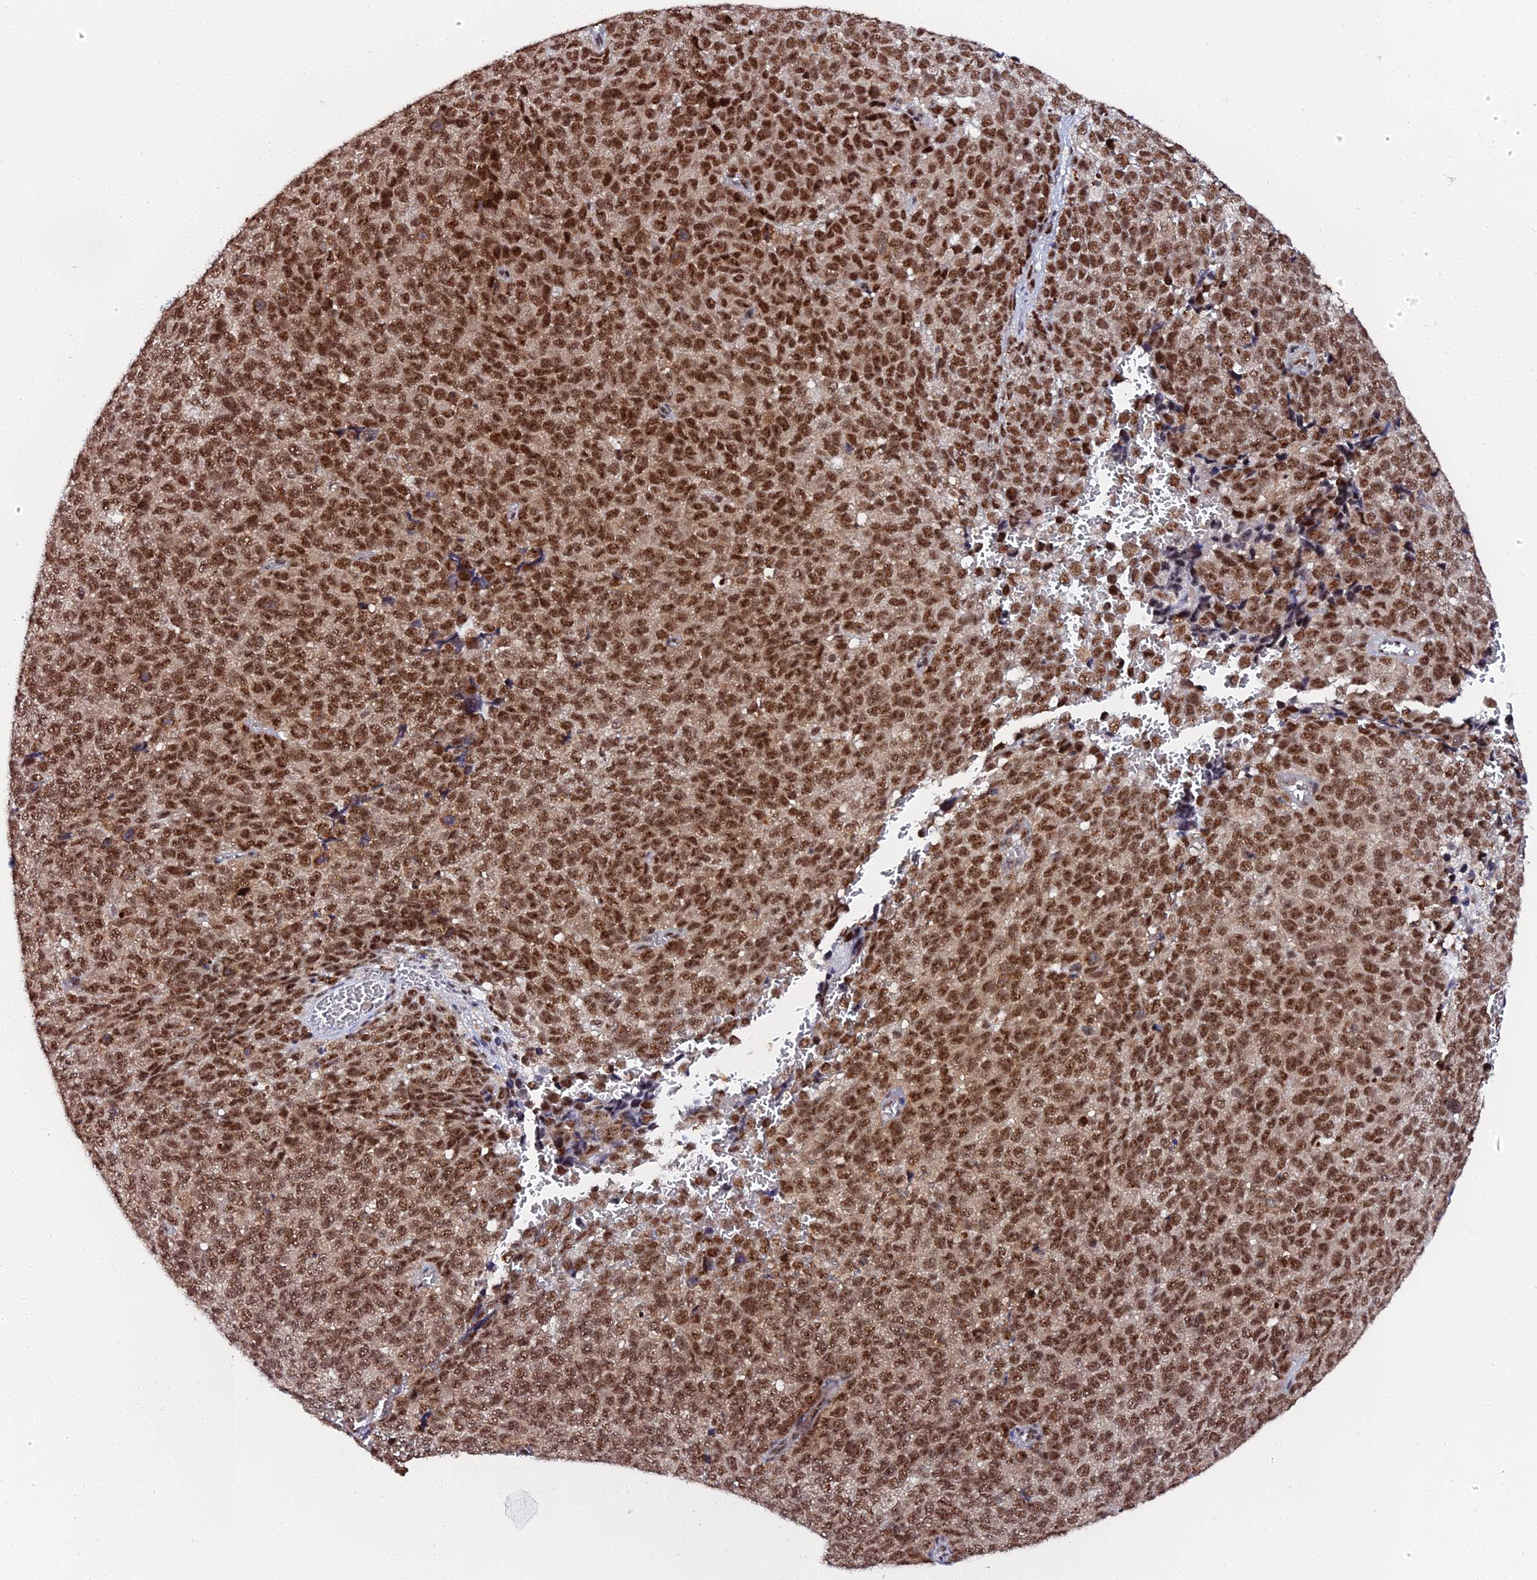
{"staining": {"intensity": "strong", "quantity": ">75%", "location": "nuclear"}, "tissue": "melanoma", "cell_type": "Tumor cells", "image_type": "cancer", "snomed": [{"axis": "morphology", "description": "Malignant melanoma, NOS"}, {"axis": "topography", "description": "Nose, NOS"}], "caption": "Approximately >75% of tumor cells in malignant melanoma reveal strong nuclear protein positivity as visualized by brown immunohistochemical staining.", "gene": "MAGOHB", "patient": {"sex": "female", "age": 48}}